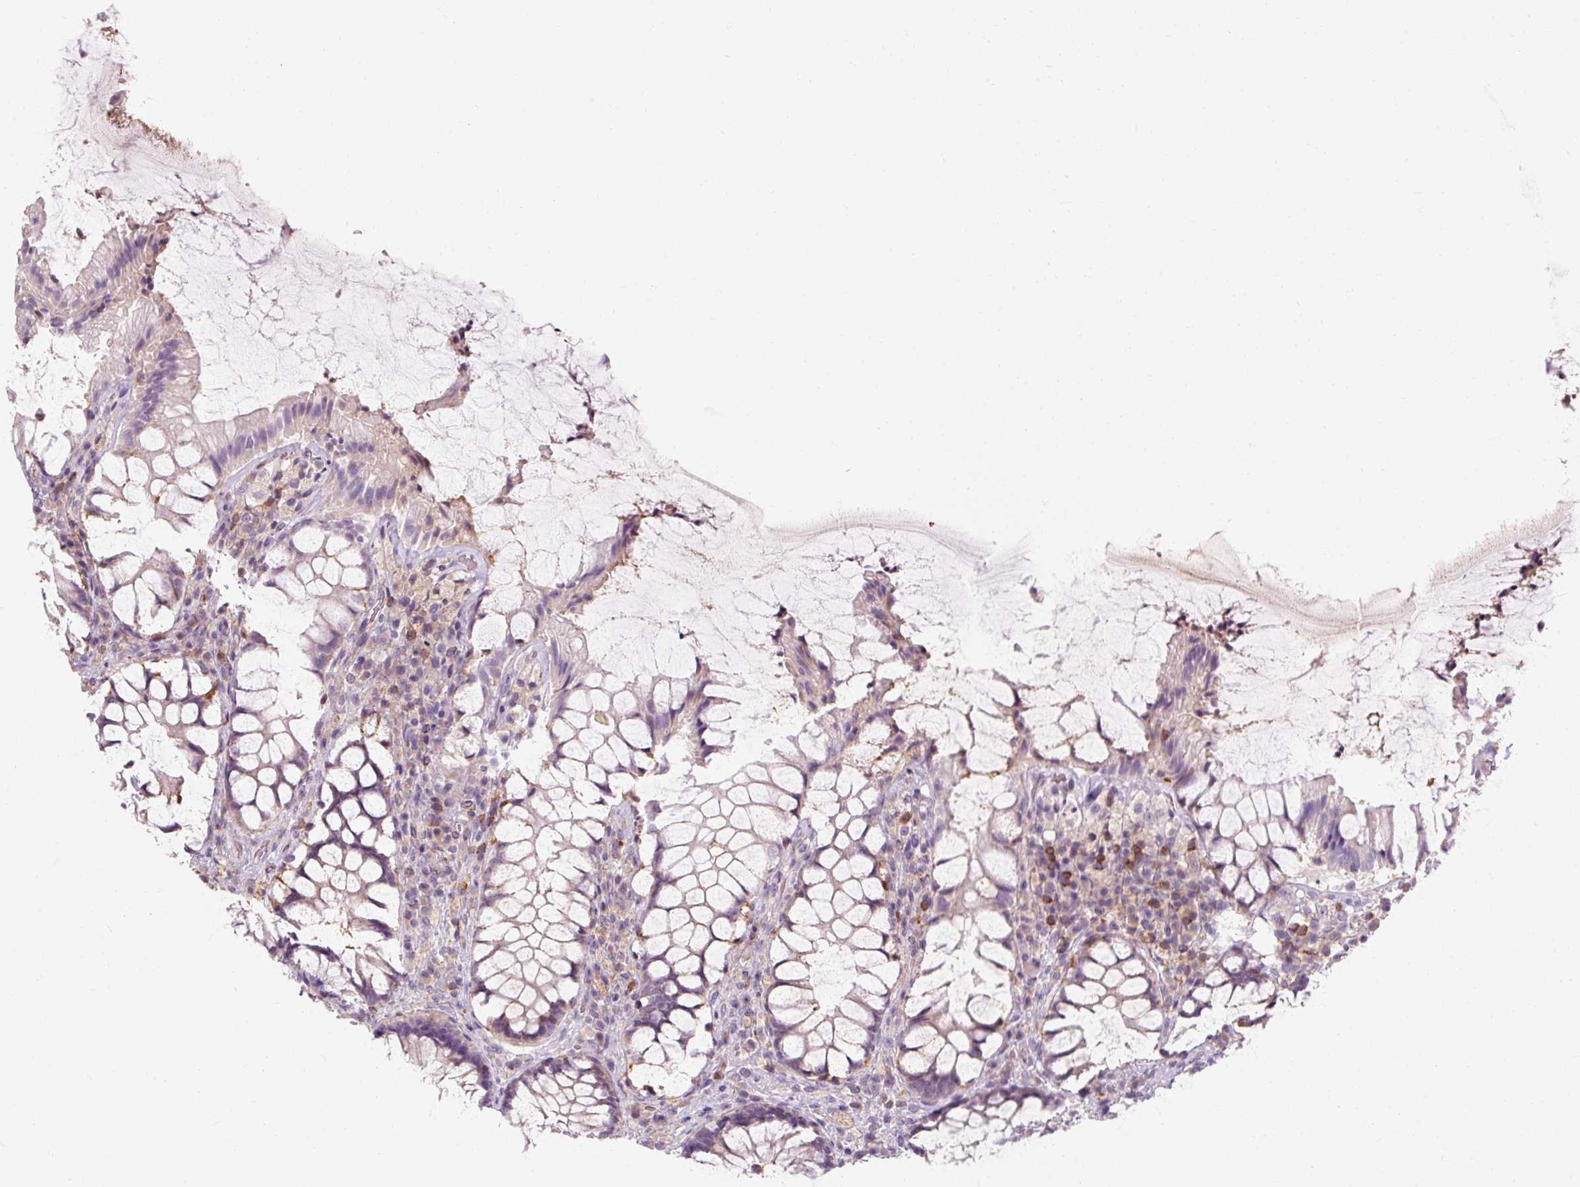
{"staining": {"intensity": "weak", "quantity": "25%-75%", "location": "cytoplasmic/membranous"}, "tissue": "rectum", "cell_type": "Glandular cells", "image_type": "normal", "snomed": [{"axis": "morphology", "description": "Normal tissue, NOS"}, {"axis": "topography", "description": "Rectum"}], "caption": "Glandular cells show weak cytoplasmic/membranous positivity in approximately 25%-75% of cells in benign rectum. (Stains: DAB (3,3'-diaminobenzidine) in brown, nuclei in blue, Microscopy: brightfield microscopy at high magnification).", "gene": "TIGD2", "patient": {"sex": "female", "age": 58}}